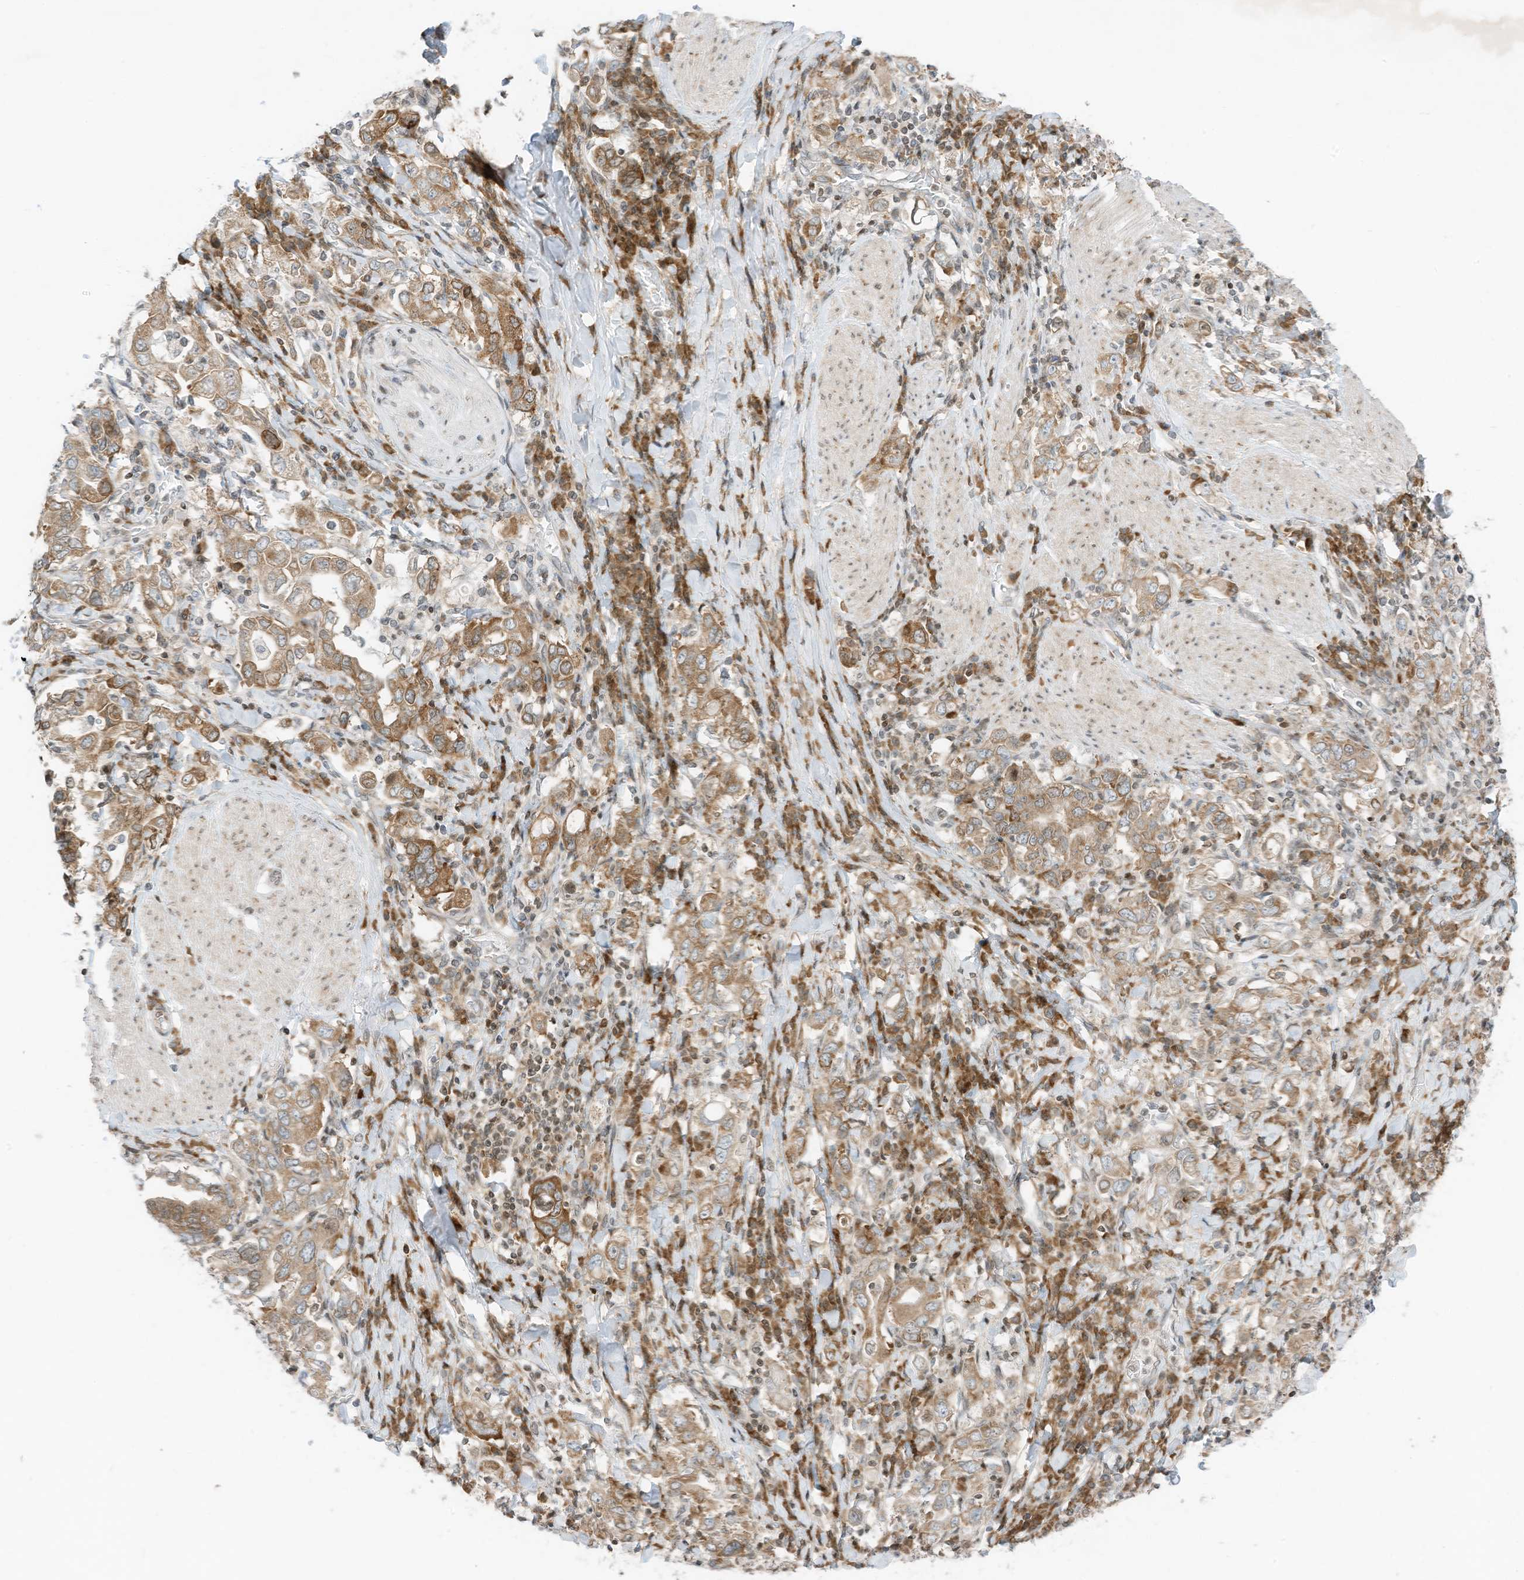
{"staining": {"intensity": "moderate", "quantity": ">75%", "location": "cytoplasmic/membranous"}, "tissue": "stomach cancer", "cell_type": "Tumor cells", "image_type": "cancer", "snomed": [{"axis": "morphology", "description": "Adenocarcinoma, NOS"}, {"axis": "topography", "description": "Stomach, upper"}], "caption": "This is a photomicrograph of immunohistochemistry (IHC) staining of adenocarcinoma (stomach), which shows moderate staining in the cytoplasmic/membranous of tumor cells.", "gene": "EDF1", "patient": {"sex": "male", "age": 62}}